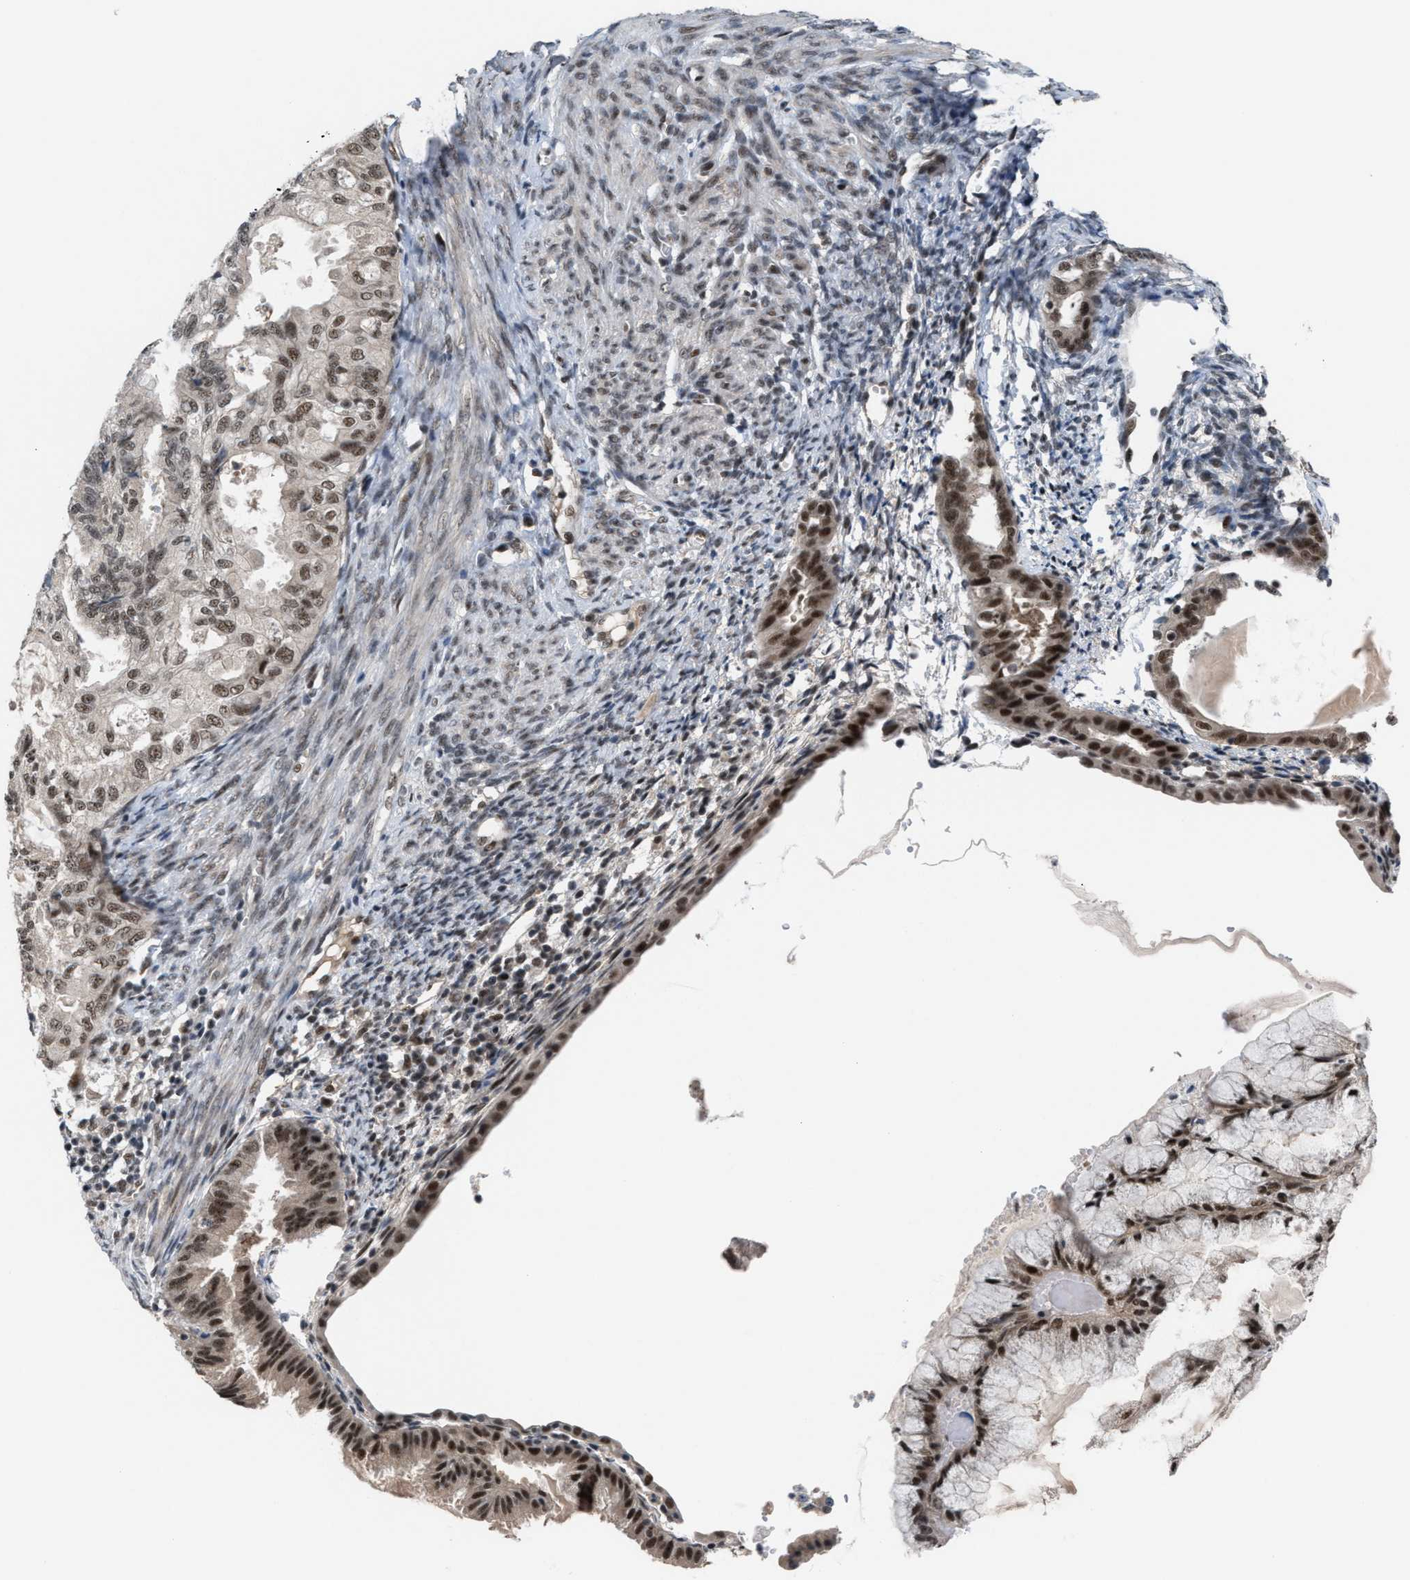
{"staining": {"intensity": "strong", "quantity": ">75%", "location": "nuclear"}, "tissue": "cervical cancer", "cell_type": "Tumor cells", "image_type": "cancer", "snomed": [{"axis": "morphology", "description": "Normal tissue, NOS"}, {"axis": "morphology", "description": "Adenocarcinoma, NOS"}, {"axis": "topography", "description": "Cervix"}, {"axis": "topography", "description": "Endometrium"}], "caption": "IHC image of neoplastic tissue: adenocarcinoma (cervical) stained using immunohistochemistry (IHC) displays high levels of strong protein expression localized specifically in the nuclear of tumor cells, appearing as a nuclear brown color.", "gene": "PRPF4", "patient": {"sex": "female", "age": 86}}